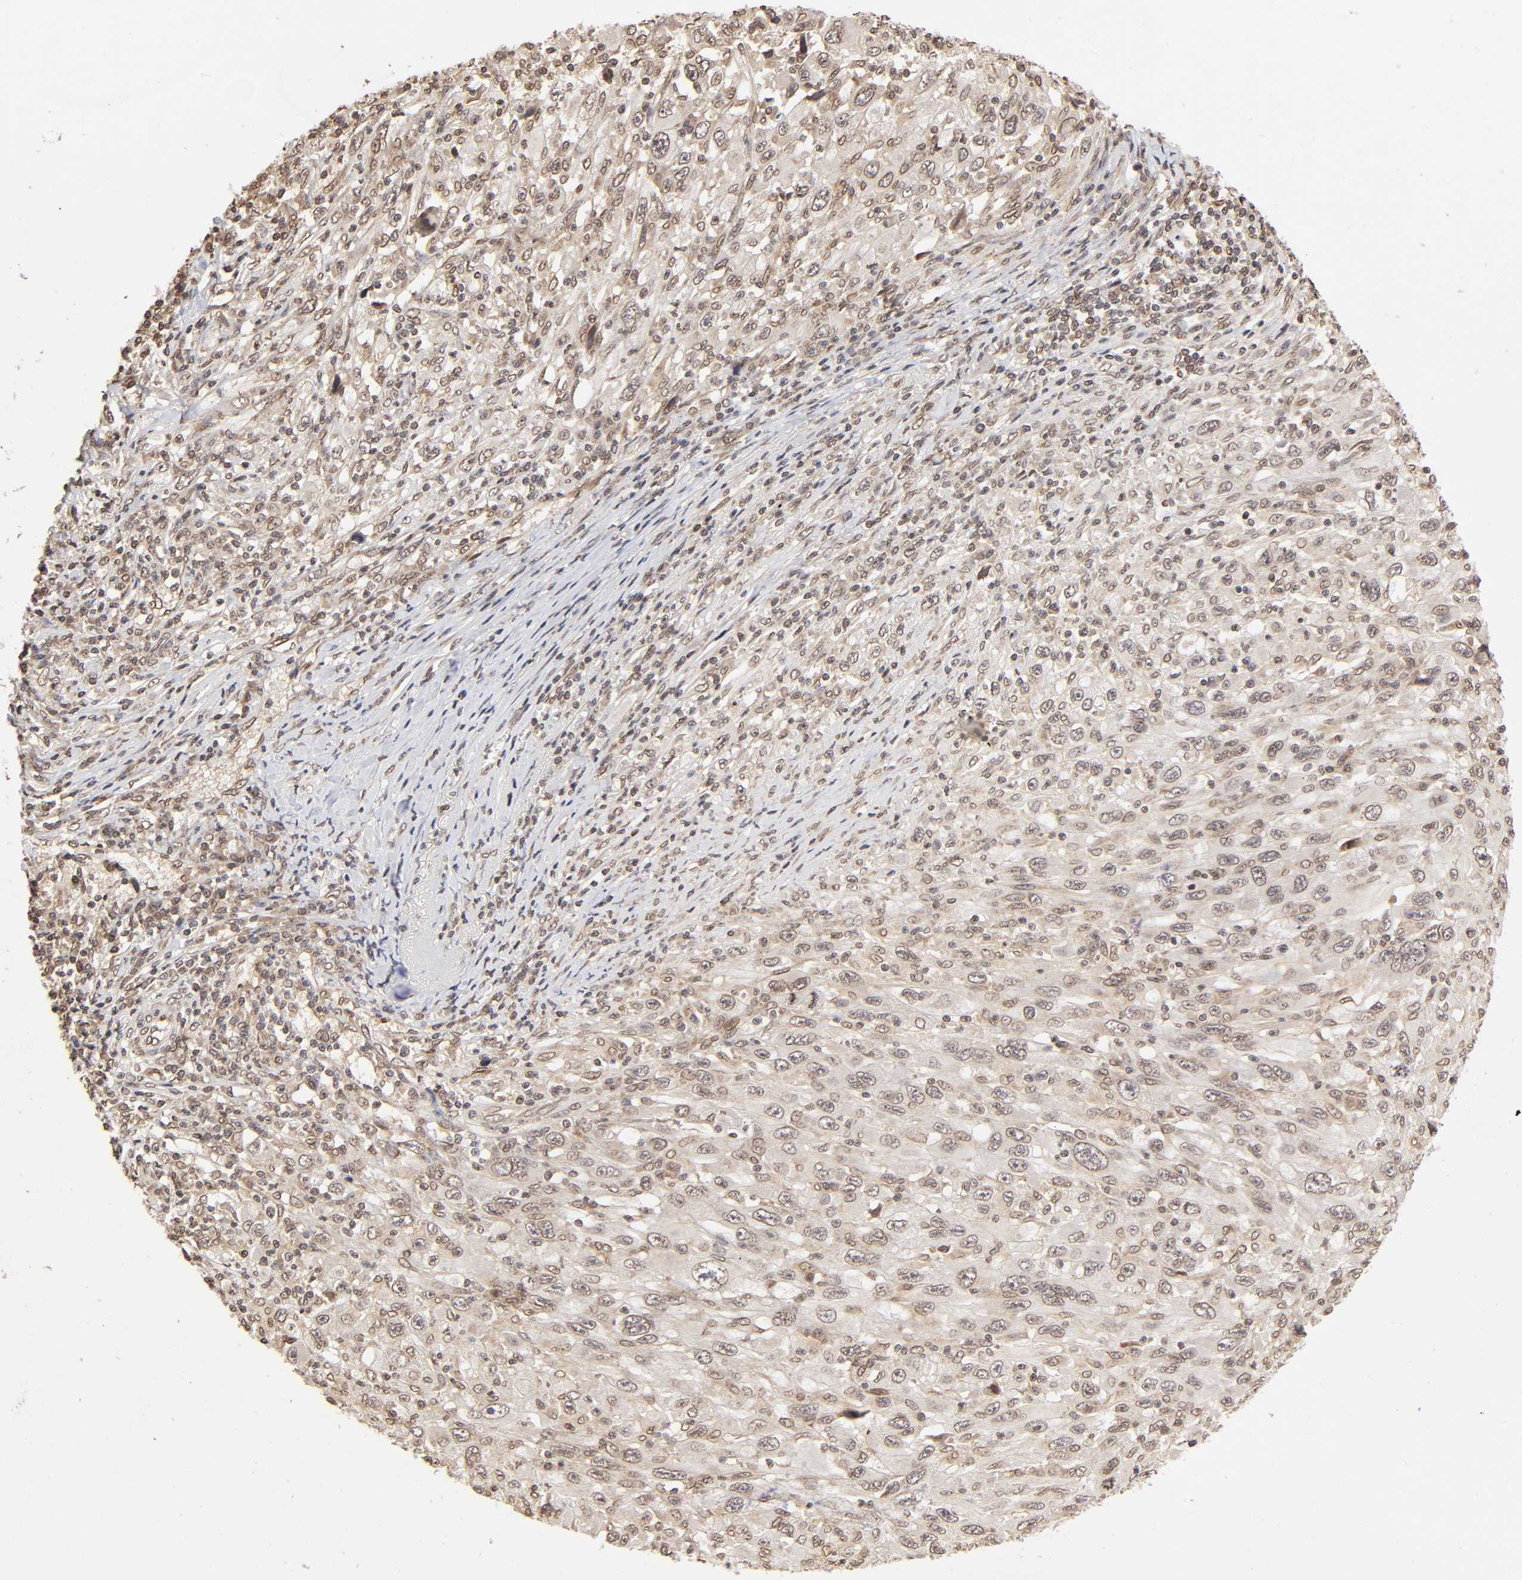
{"staining": {"intensity": "weak", "quantity": ">75%", "location": "cytoplasmic/membranous"}, "tissue": "melanoma", "cell_type": "Tumor cells", "image_type": "cancer", "snomed": [{"axis": "morphology", "description": "Malignant melanoma, Metastatic site"}, {"axis": "topography", "description": "Skin"}], "caption": "Human malignant melanoma (metastatic site) stained with a brown dye reveals weak cytoplasmic/membranous positive expression in approximately >75% of tumor cells.", "gene": "MLLT6", "patient": {"sex": "female", "age": 56}}